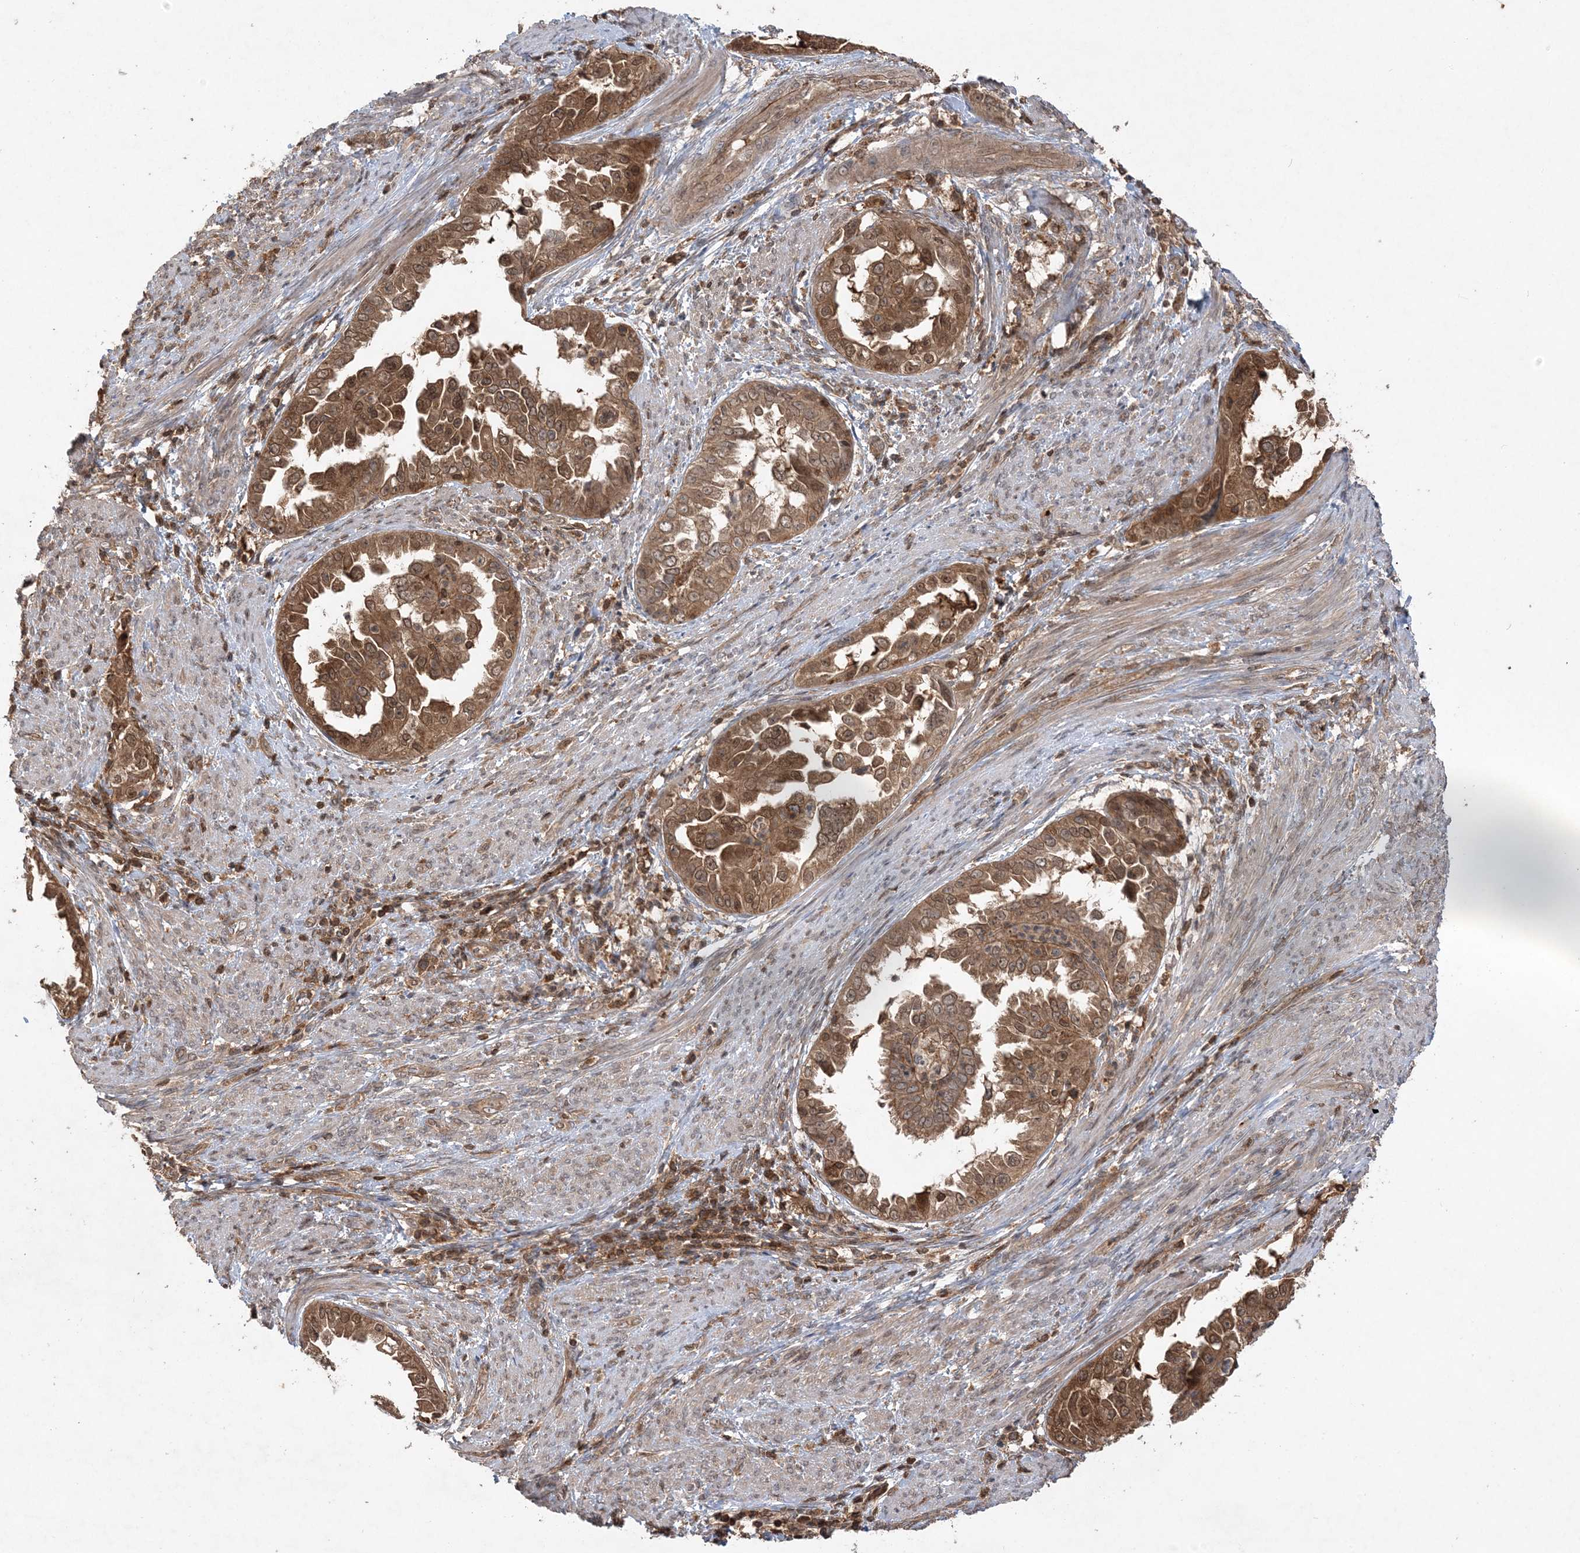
{"staining": {"intensity": "moderate", "quantity": ">75%", "location": "cytoplasmic/membranous,nuclear"}, "tissue": "endometrial cancer", "cell_type": "Tumor cells", "image_type": "cancer", "snomed": [{"axis": "morphology", "description": "Adenocarcinoma, NOS"}, {"axis": "topography", "description": "Endometrium"}], "caption": "The micrograph demonstrates staining of endometrial cancer, revealing moderate cytoplasmic/membranous and nuclear protein staining (brown color) within tumor cells.", "gene": "ACYP1", "patient": {"sex": "female", "age": 85}}